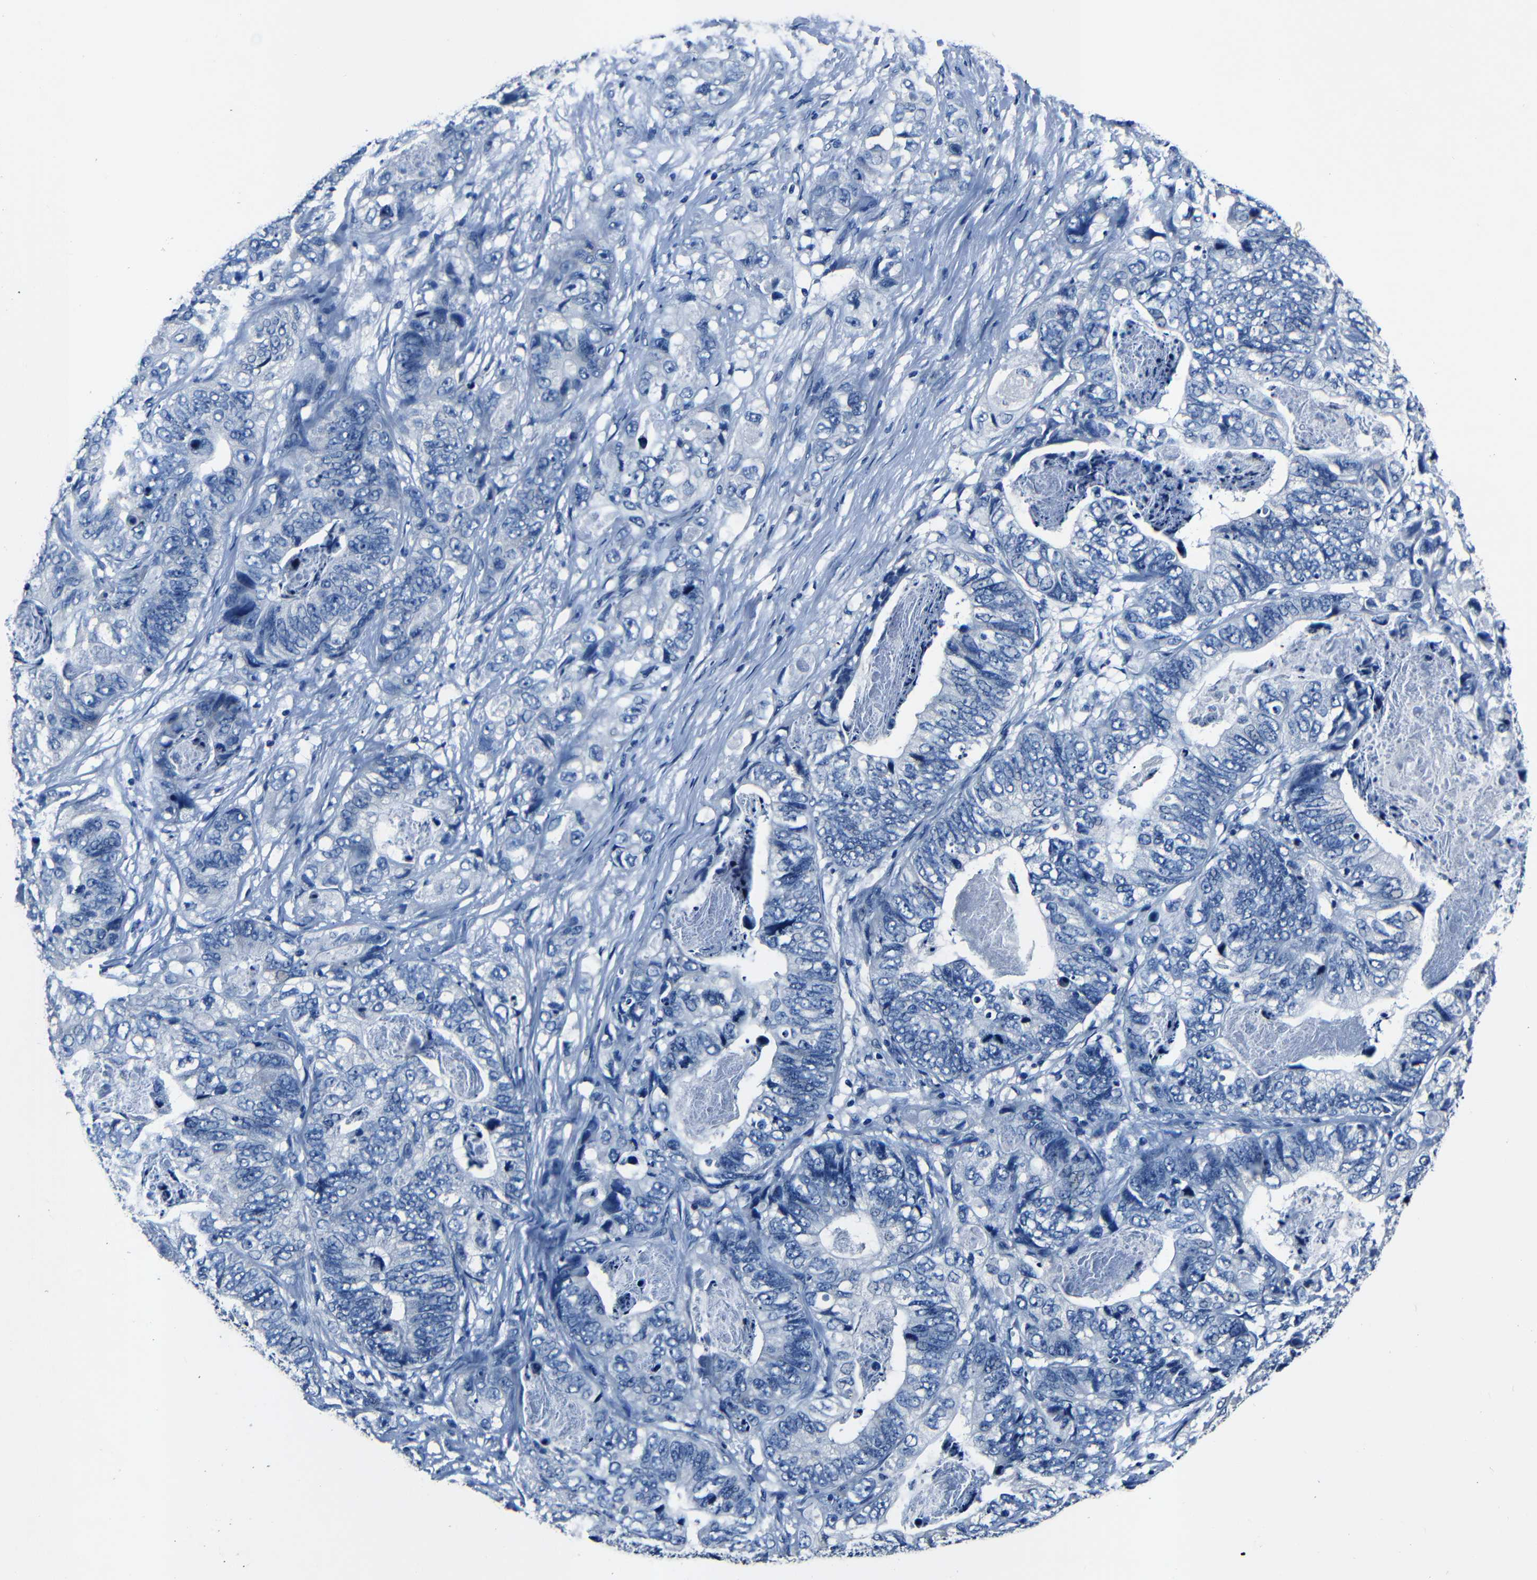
{"staining": {"intensity": "negative", "quantity": "none", "location": "none"}, "tissue": "stomach cancer", "cell_type": "Tumor cells", "image_type": "cancer", "snomed": [{"axis": "morphology", "description": "Adenocarcinoma, NOS"}, {"axis": "topography", "description": "Stomach"}], "caption": "This is a micrograph of immunohistochemistry staining of adenocarcinoma (stomach), which shows no staining in tumor cells. (DAB (3,3'-diaminobenzidine) immunohistochemistry (IHC) visualized using brightfield microscopy, high magnification).", "gene": "NCMAP", "patient": {"sex": "female", "age": 89}}